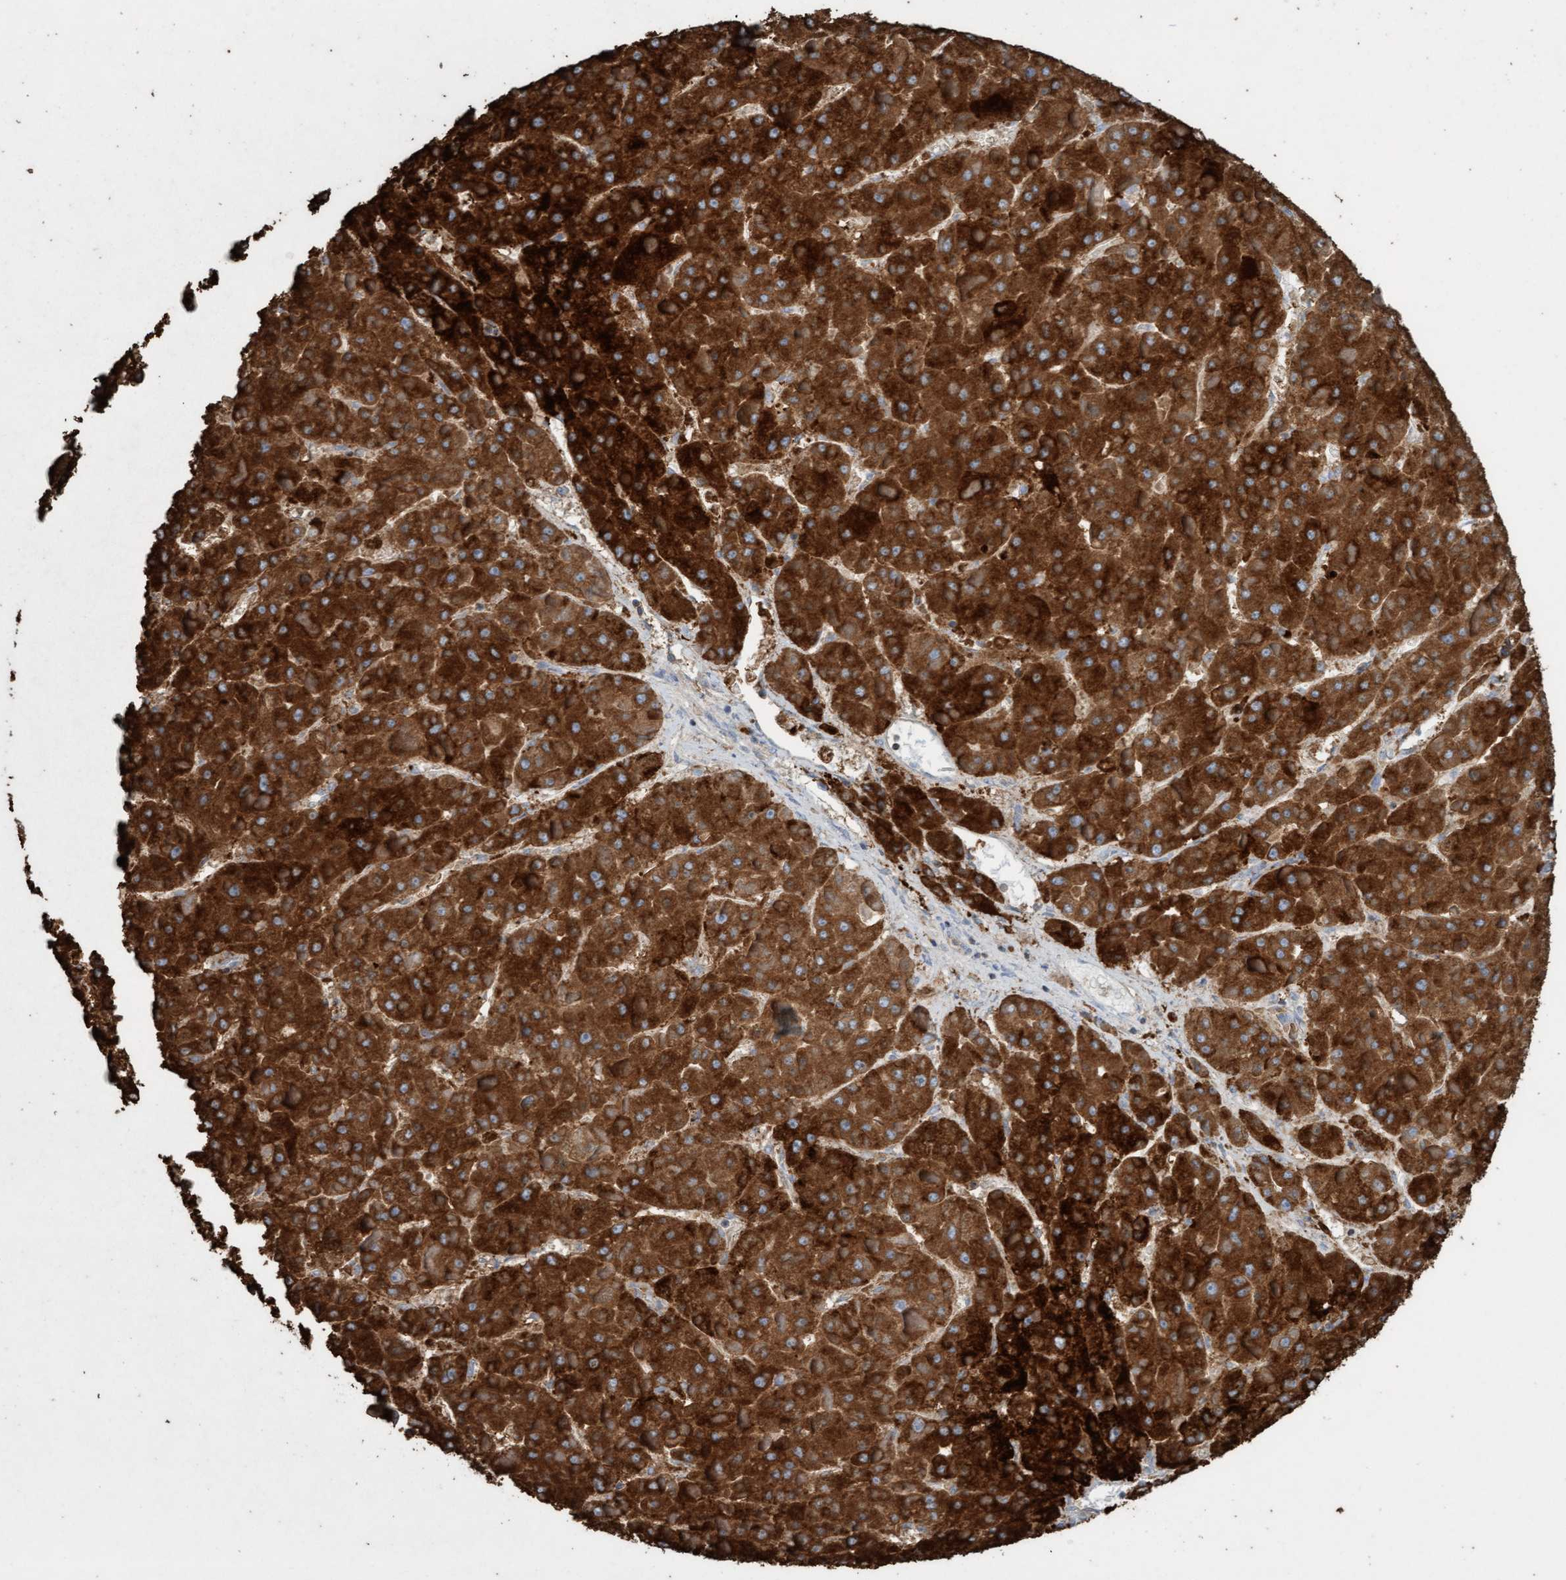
{"staining": {"intensity": "strong", "quantity": ">75%", "location": "cytoplasmic/membranous"}, "tissue": "liver cancer", "cell_type": "Tumor cells", "image_type": "cancer", "snomed": [{"axis": "morphology", "description": "Carcinoma, Hepatocellular, NOS"}, {"axis": "topography", "description": "Liver"}], "caption": "IHC (DAB) staining of liver hepatocellular carcinoma demonstrates strong cytoplasmic/membranous protein staining in approximately >75% of tumor cells. (brown staining indicates protein expression, while blue staining denotes nuclei).", "gene": "SIGIRR", "patient": {"sex": "female", "age": 73}}